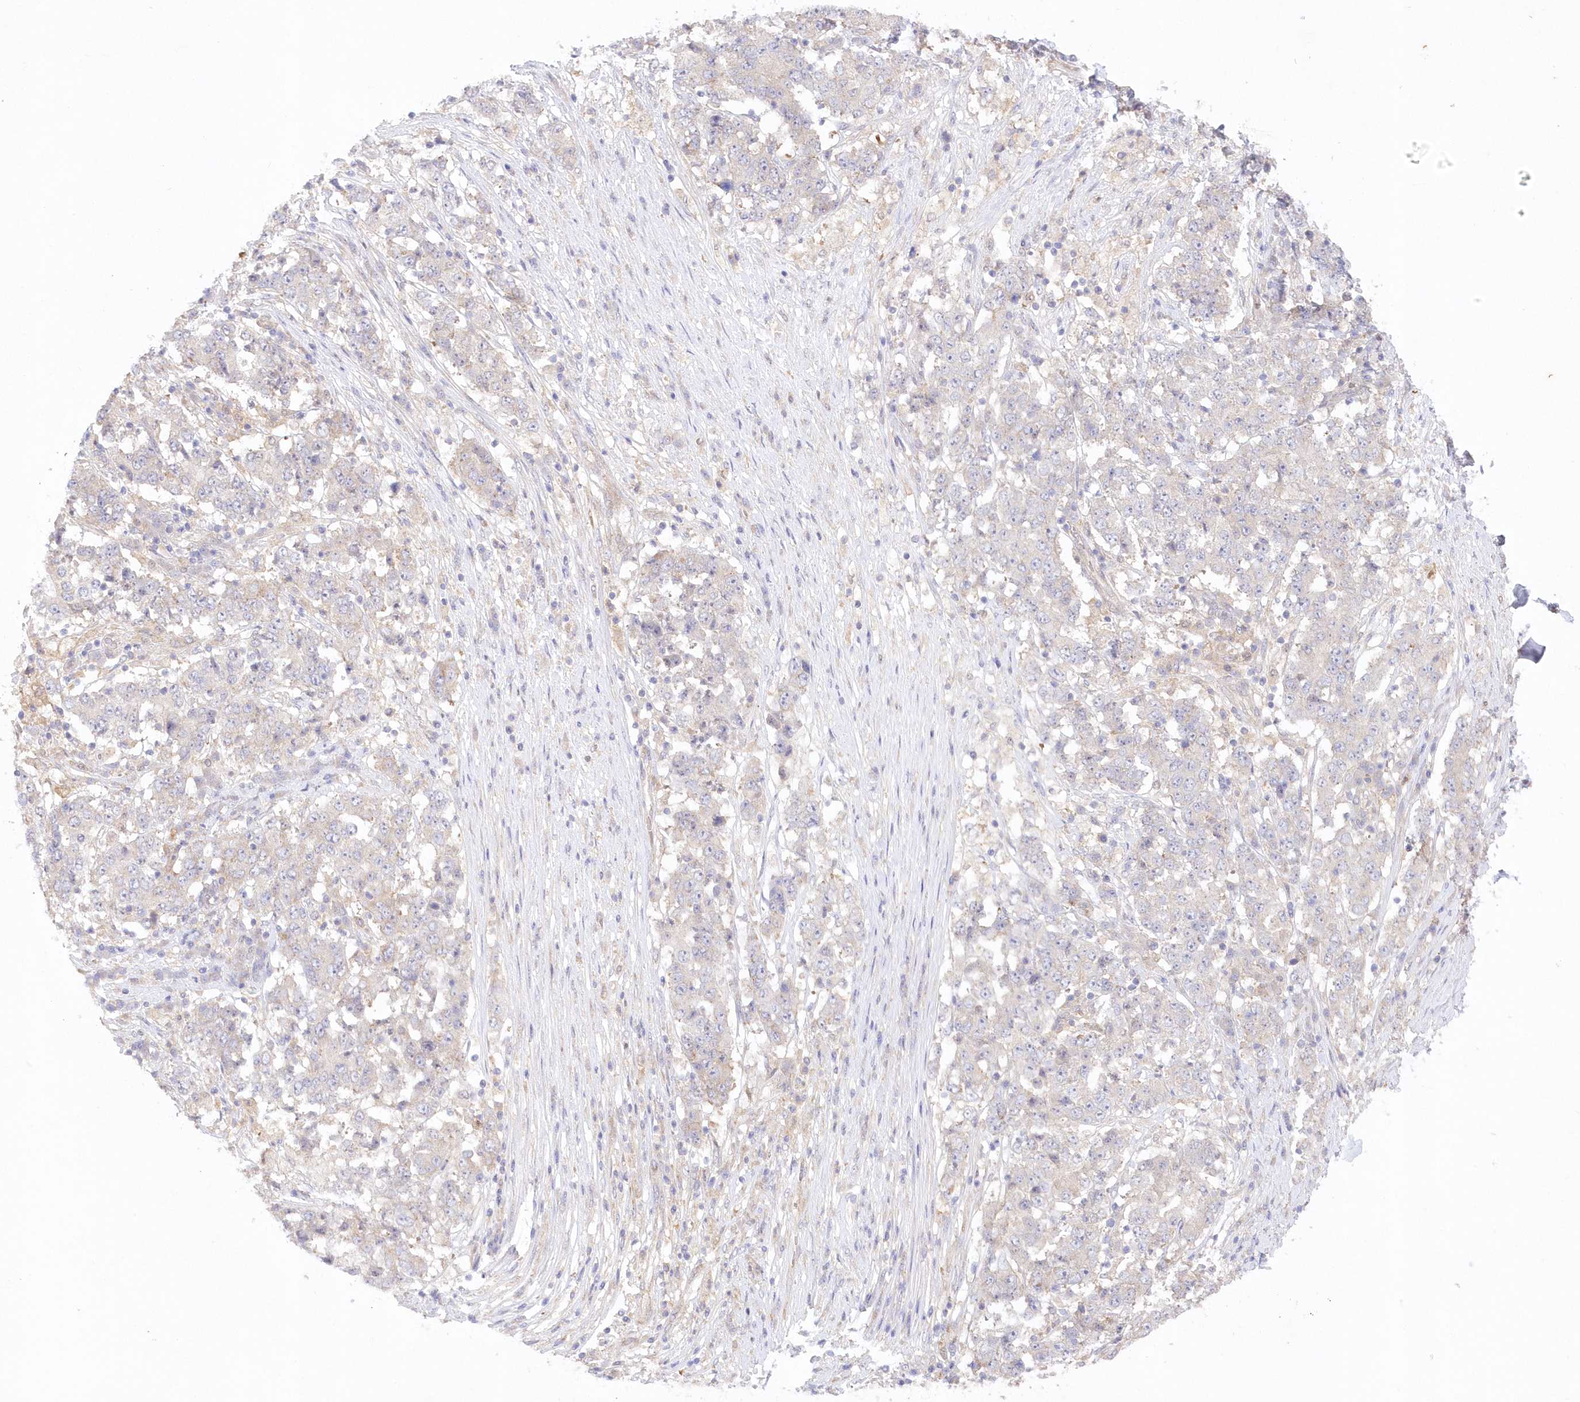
{"staining": {"intensity": "negative", "quantity": "none", "location": "none"}, "tissue": "stomach cancer", "cell_type": "Tumor cells", "image_type": "cancer", "snomed": [{"axis": "morphology", "description": "Adenocarcinoma, NOS"}, {"axis": "topography", "description": "Stomach"}], "caption": "Immunohistochemistry of human adenocarcinoma (stomach) shows no expression in tumor cells. (Brightfield microscopy of DAB (3,3'-diaminobenzidine) immunohistochemistry (IHC) at high magnification).", "gene": "RNPEP", "patient": {"sex": "male", "age": 59}}